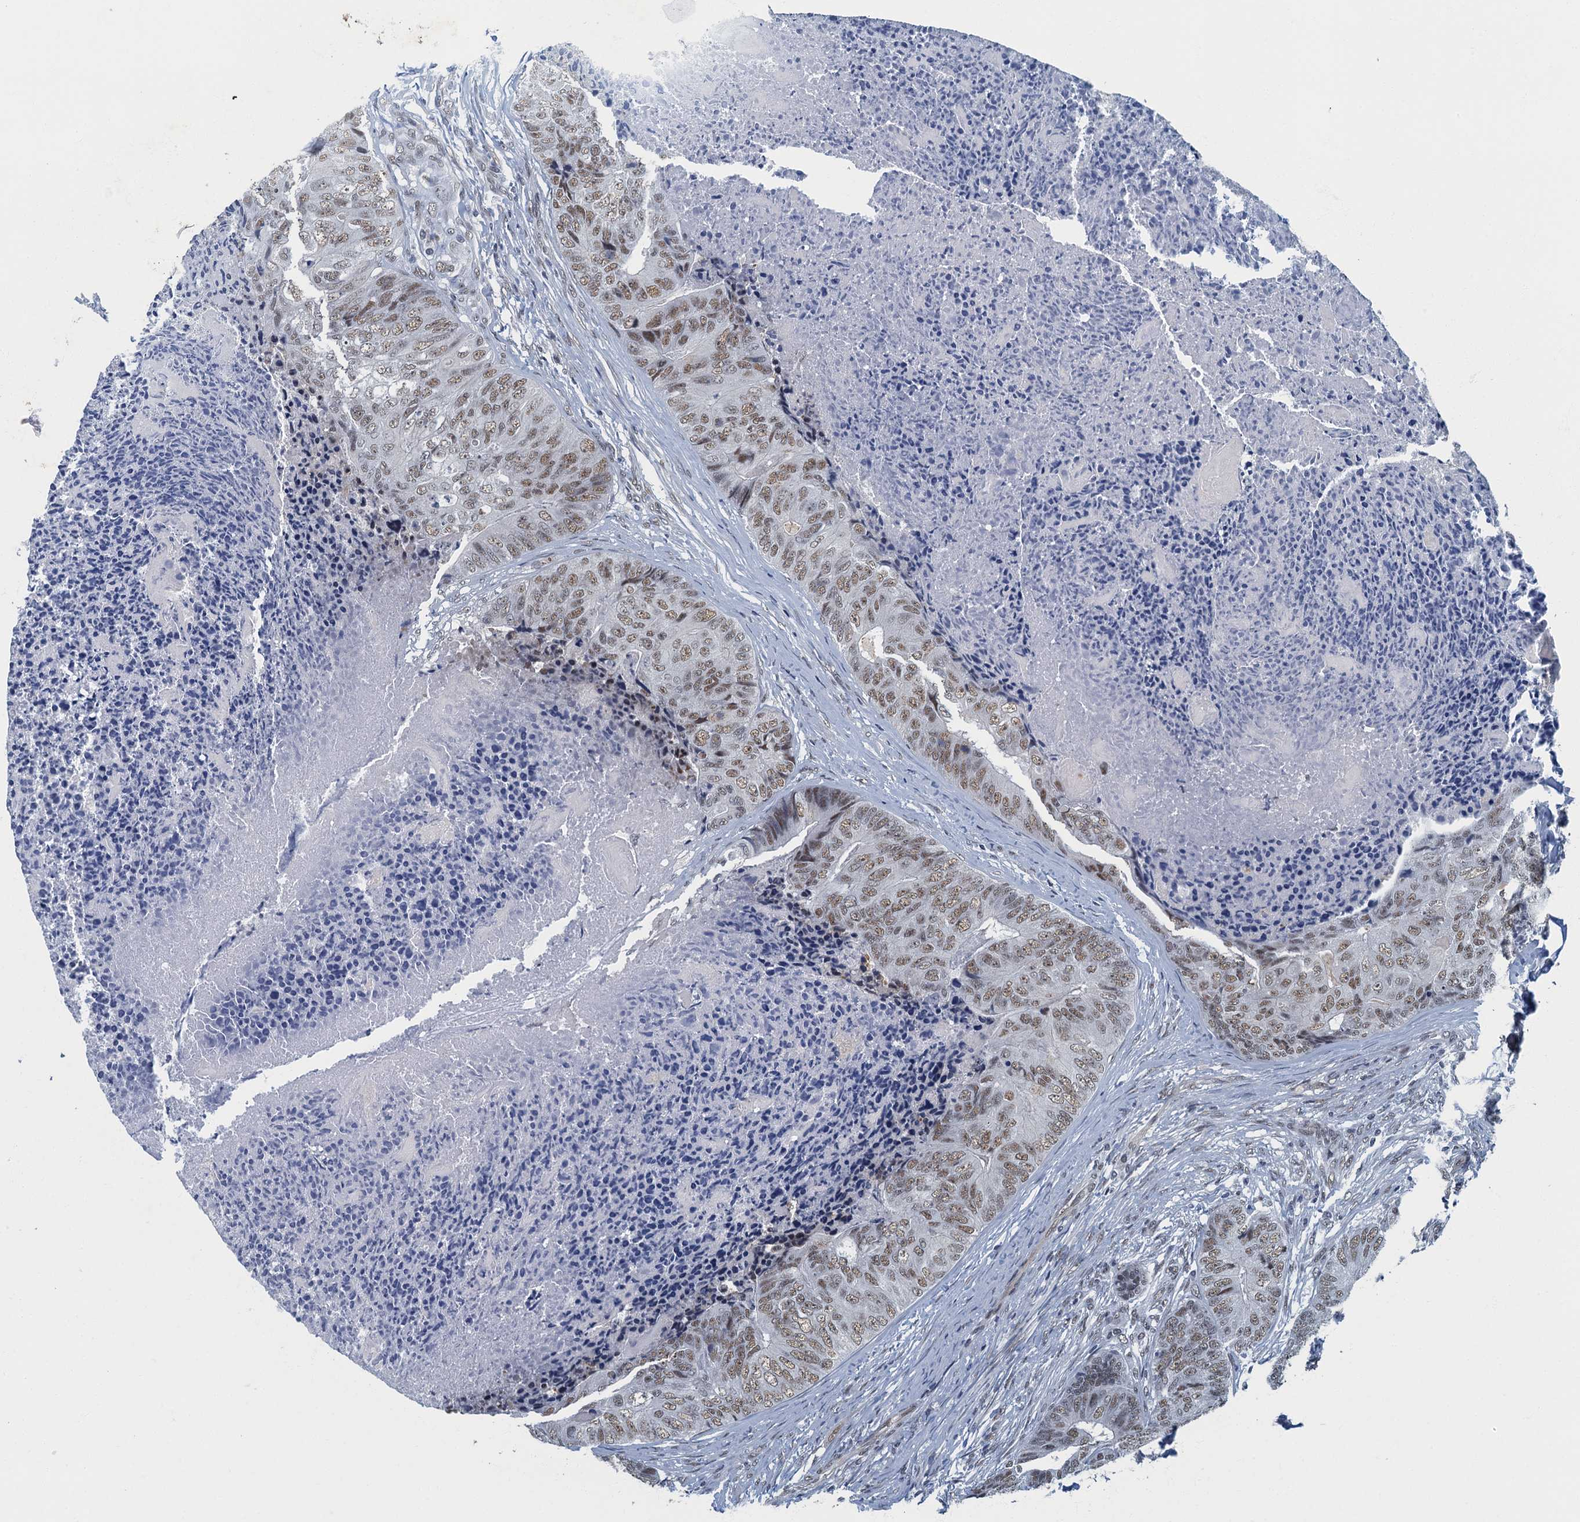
{"staining": {"intensity": "moderate", "quantity": ">75%", "location": "nuclear"}, "tissue": "colorectal cancer", "cell_type": "Tumor cells", "image_type": "cancer", "snomed": [{"axis": "morphology", "description": "Adenocarcinoma, NOS"}, {"axis": "topography", "description": "Colon"}], "caption": "The image reveals immunohistochemical staining of colorectal cancer (adenocarcinoma). There is moderate nuclear expression is present in approximately >75% of tumor cells.", "gene": "GADL1", "patient": {"sex": "female", "age": 67}}